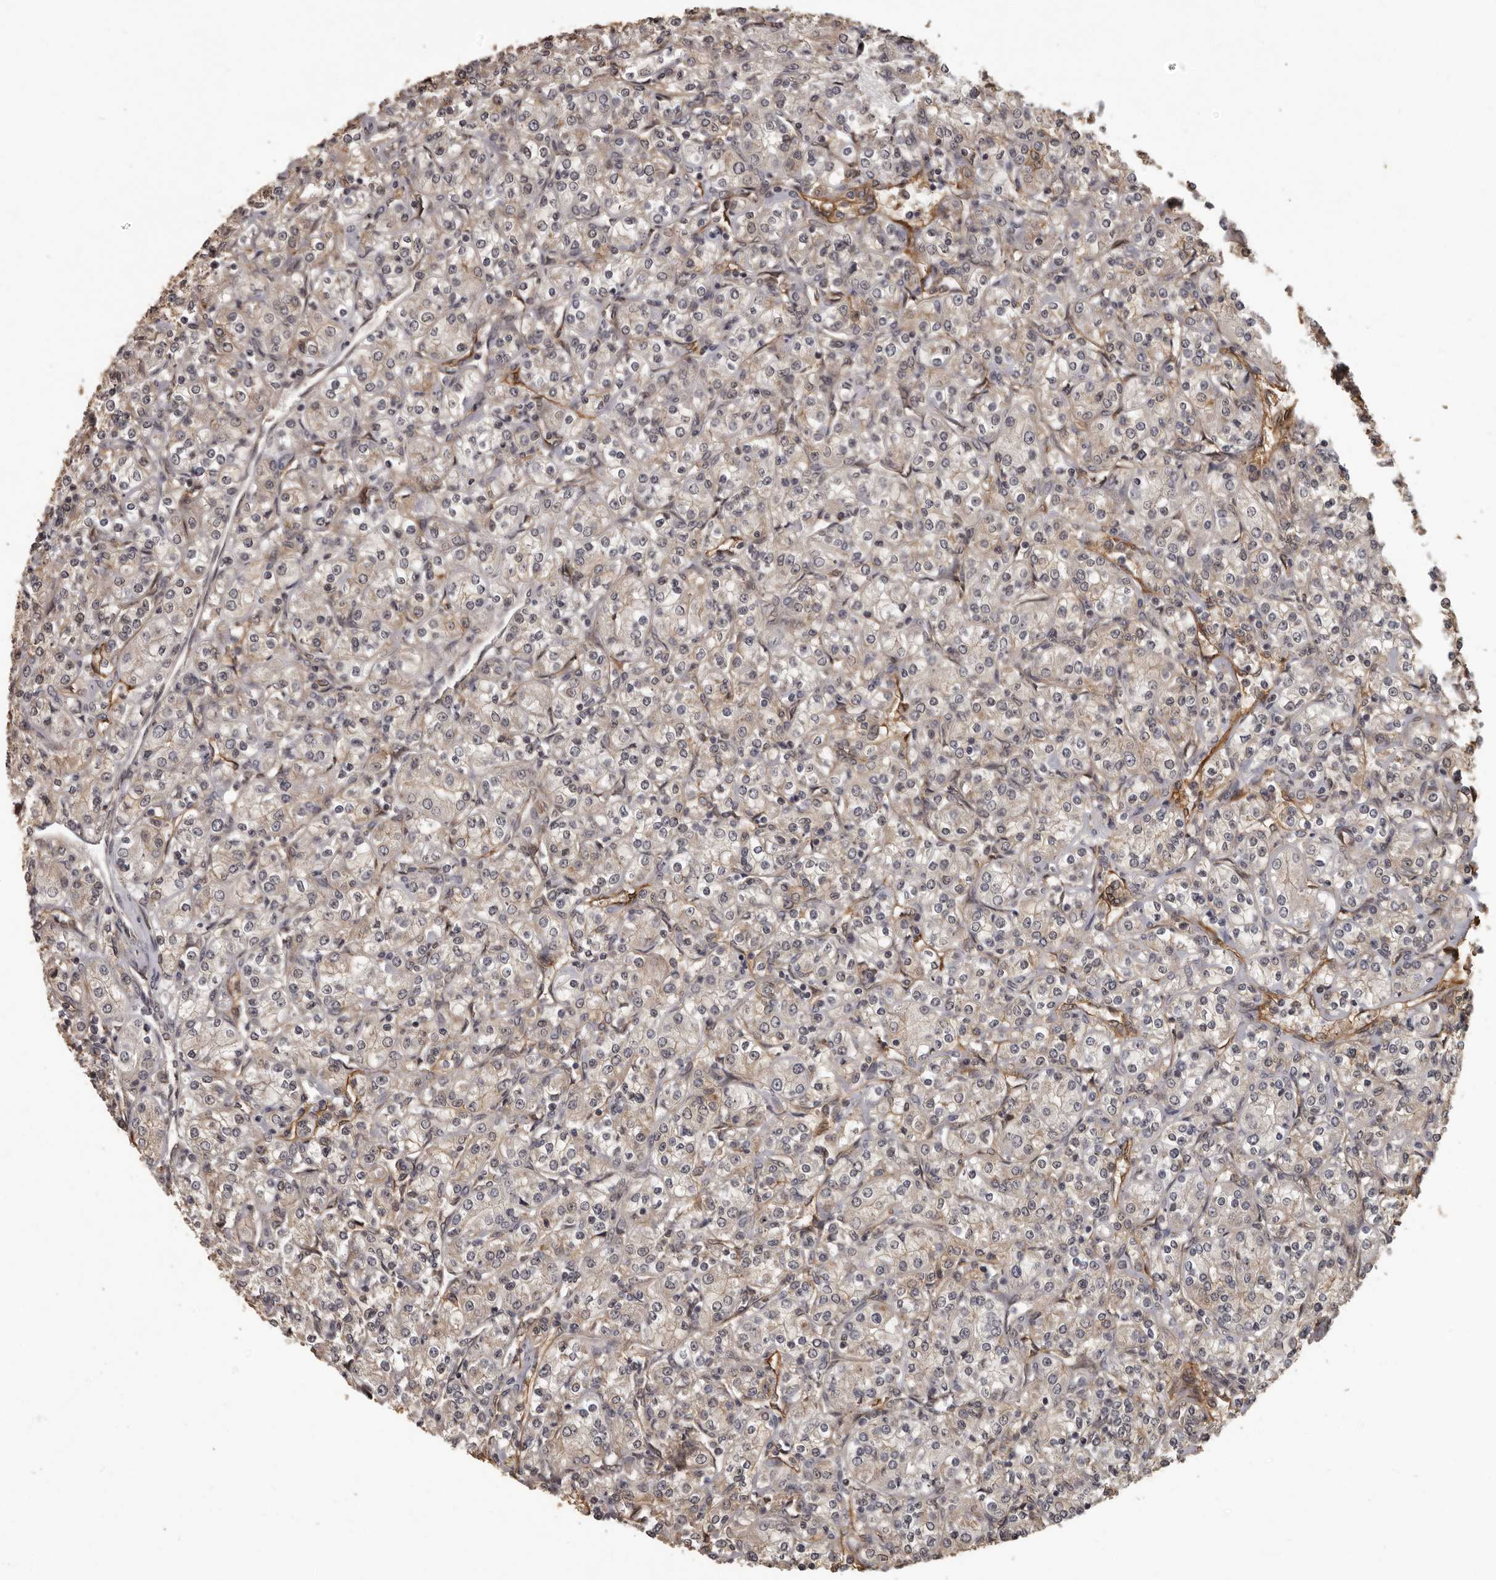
{"staining": {"intensity": "weak", "quantity": "<25%", "location": "cytoplasmic/membranous"}, "tissue": "renal cancer", "cell_type": "Tumor cells", "image_type": "cancer", "snomed": [{"axis": "morphology", "description": "Adenocarcinoma, NOS"}, {"axis": "topography", "description": "Kidney"}], "caption": "A high-resolution photomicrograph shows IHC staining of renal cancer (adenocarcinoma), which displays no significant positivity in tumor cells.", "gene": "SLITRK6", "patient": {"sex": "male", "age": 77}}